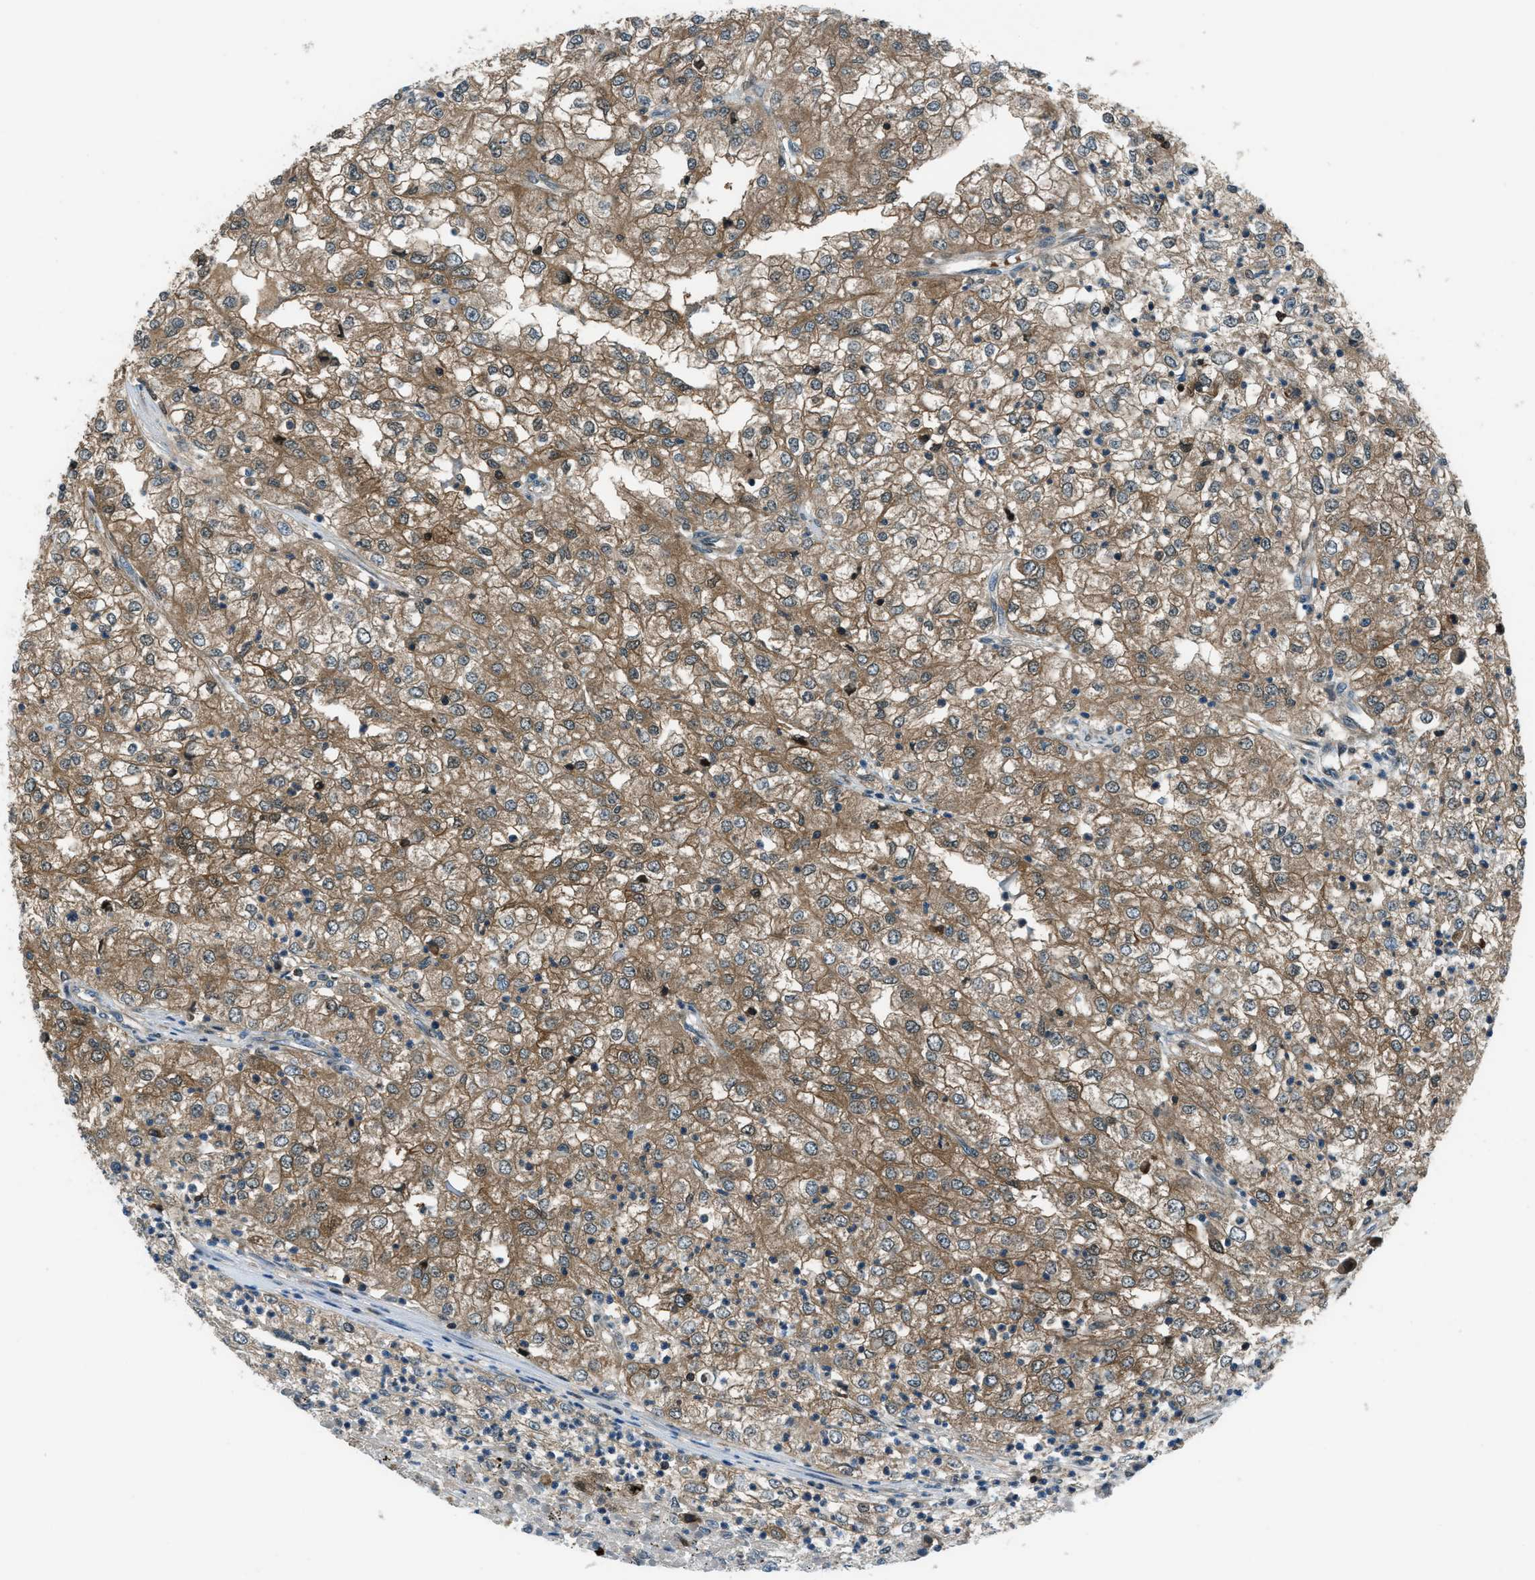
{"staining": {"intensity": "moderate", "quantity": ">75%", "location": "cytoplasmic/membranous"}, "tissue": "renal cancer", "cell_type": "Tumor cells", "image_type": "cancer", "snomed": [{"axis": "morphology", "description": "Adenocarcinoma, NOS"}, {"axis": "topography", "description": "Kidney"}], "caption": "Protein staining of renal cancer tissue reveals moderate cytoplasmic/membranous staining in approximately >75% of tumor cells.", "gene": "HEBP2", "patient": {"sex": "female", "age": 54}}